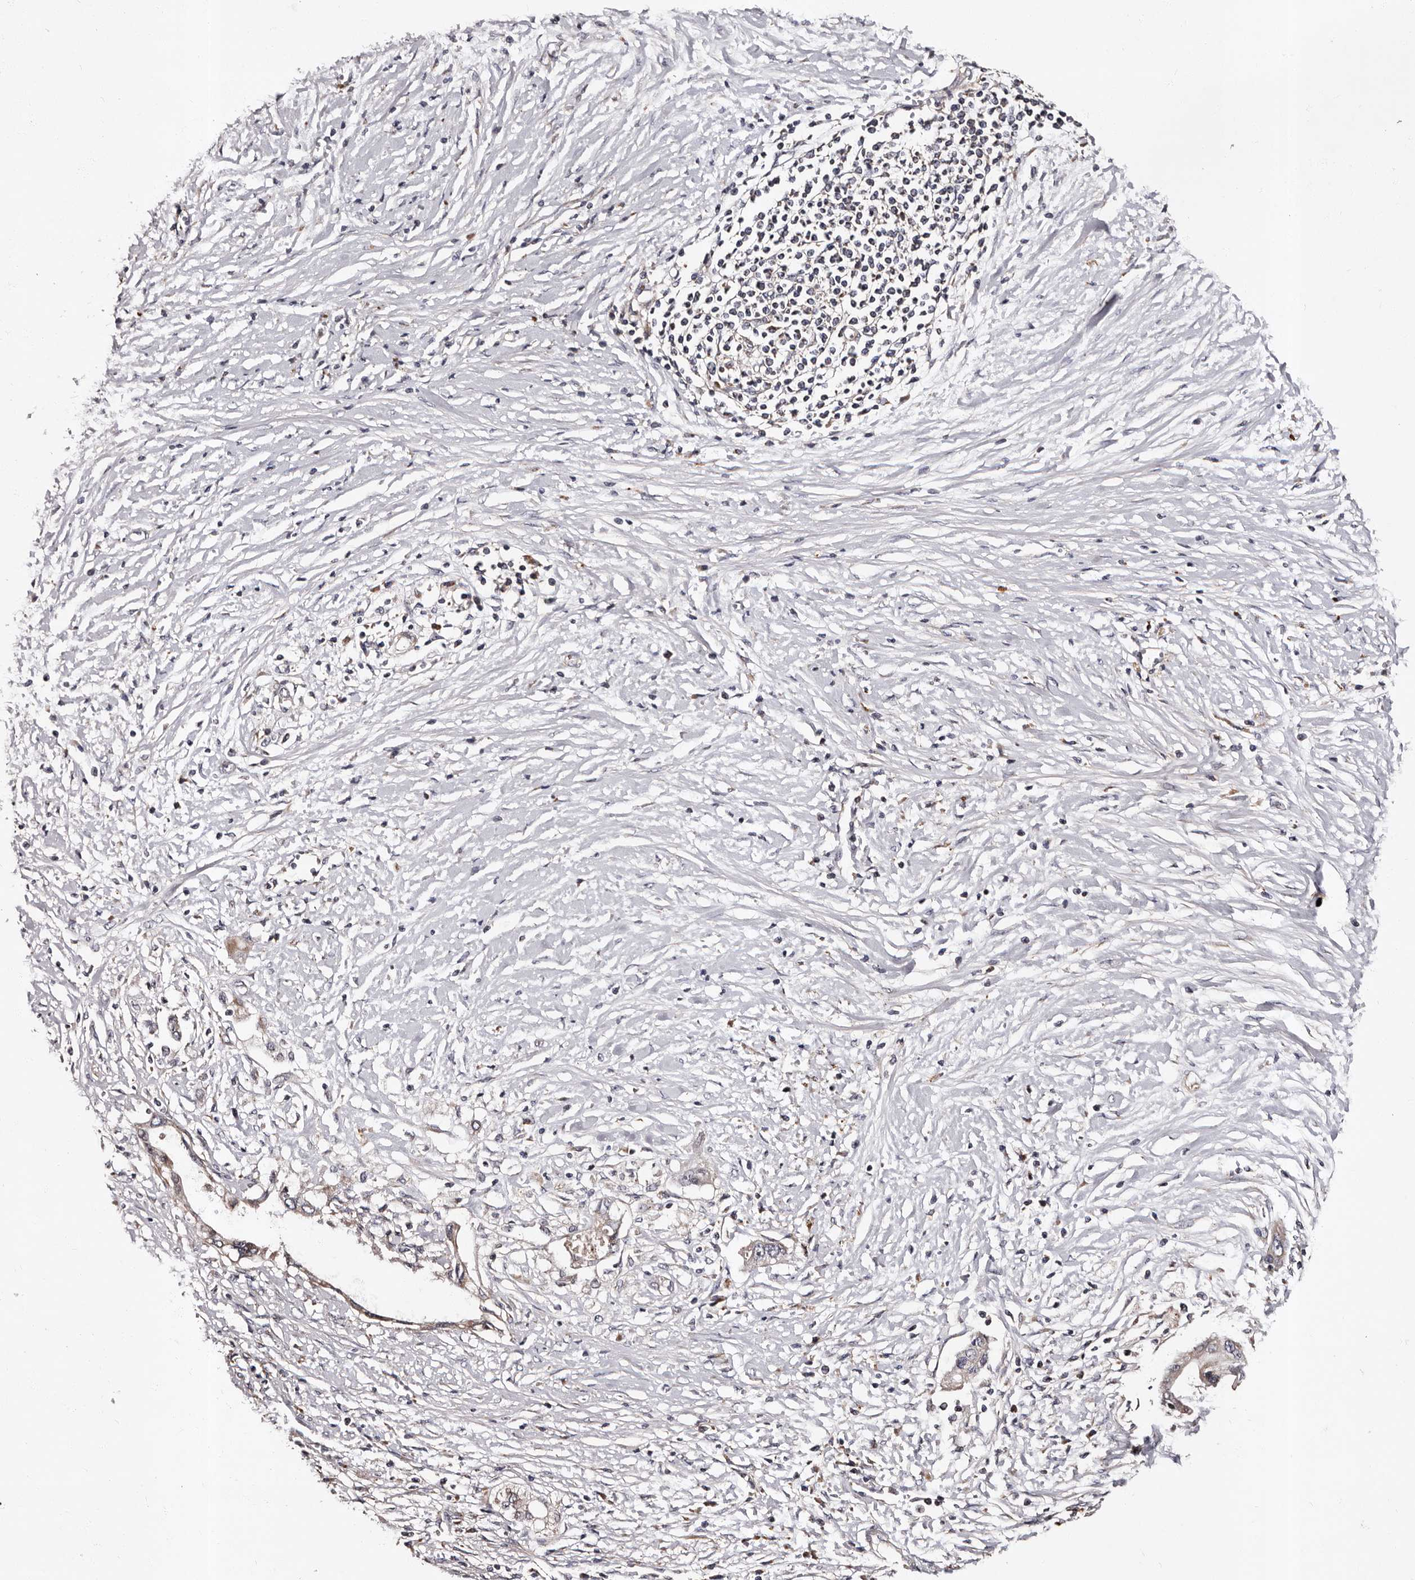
{"staining": {"intensity": "weak", "quantity": "<25%", "location": "cytoplasmic/membranous"}, "tissue": "pancreatic cancer", "cell_type": "Tumor cells", "image_type": "cancer", "snomed": [{"axis": "morphology", "description": "Normal tissue, NOS"}, {"axis": "morphology", "description": "Adenocarcinoma, NOS"}, {"axis": "topography", "description": "Pancreas"}, {"axis": "topography", "description": "Peripheral nerve tissue"}], "caption": "Tumor cells are negative for brown protein staining in pancreatic cancer (adenocarcinoma). Nuclei are stained in blue.", "gene": "ADCK5", "patient": {"sex": "male", "age": 59}}